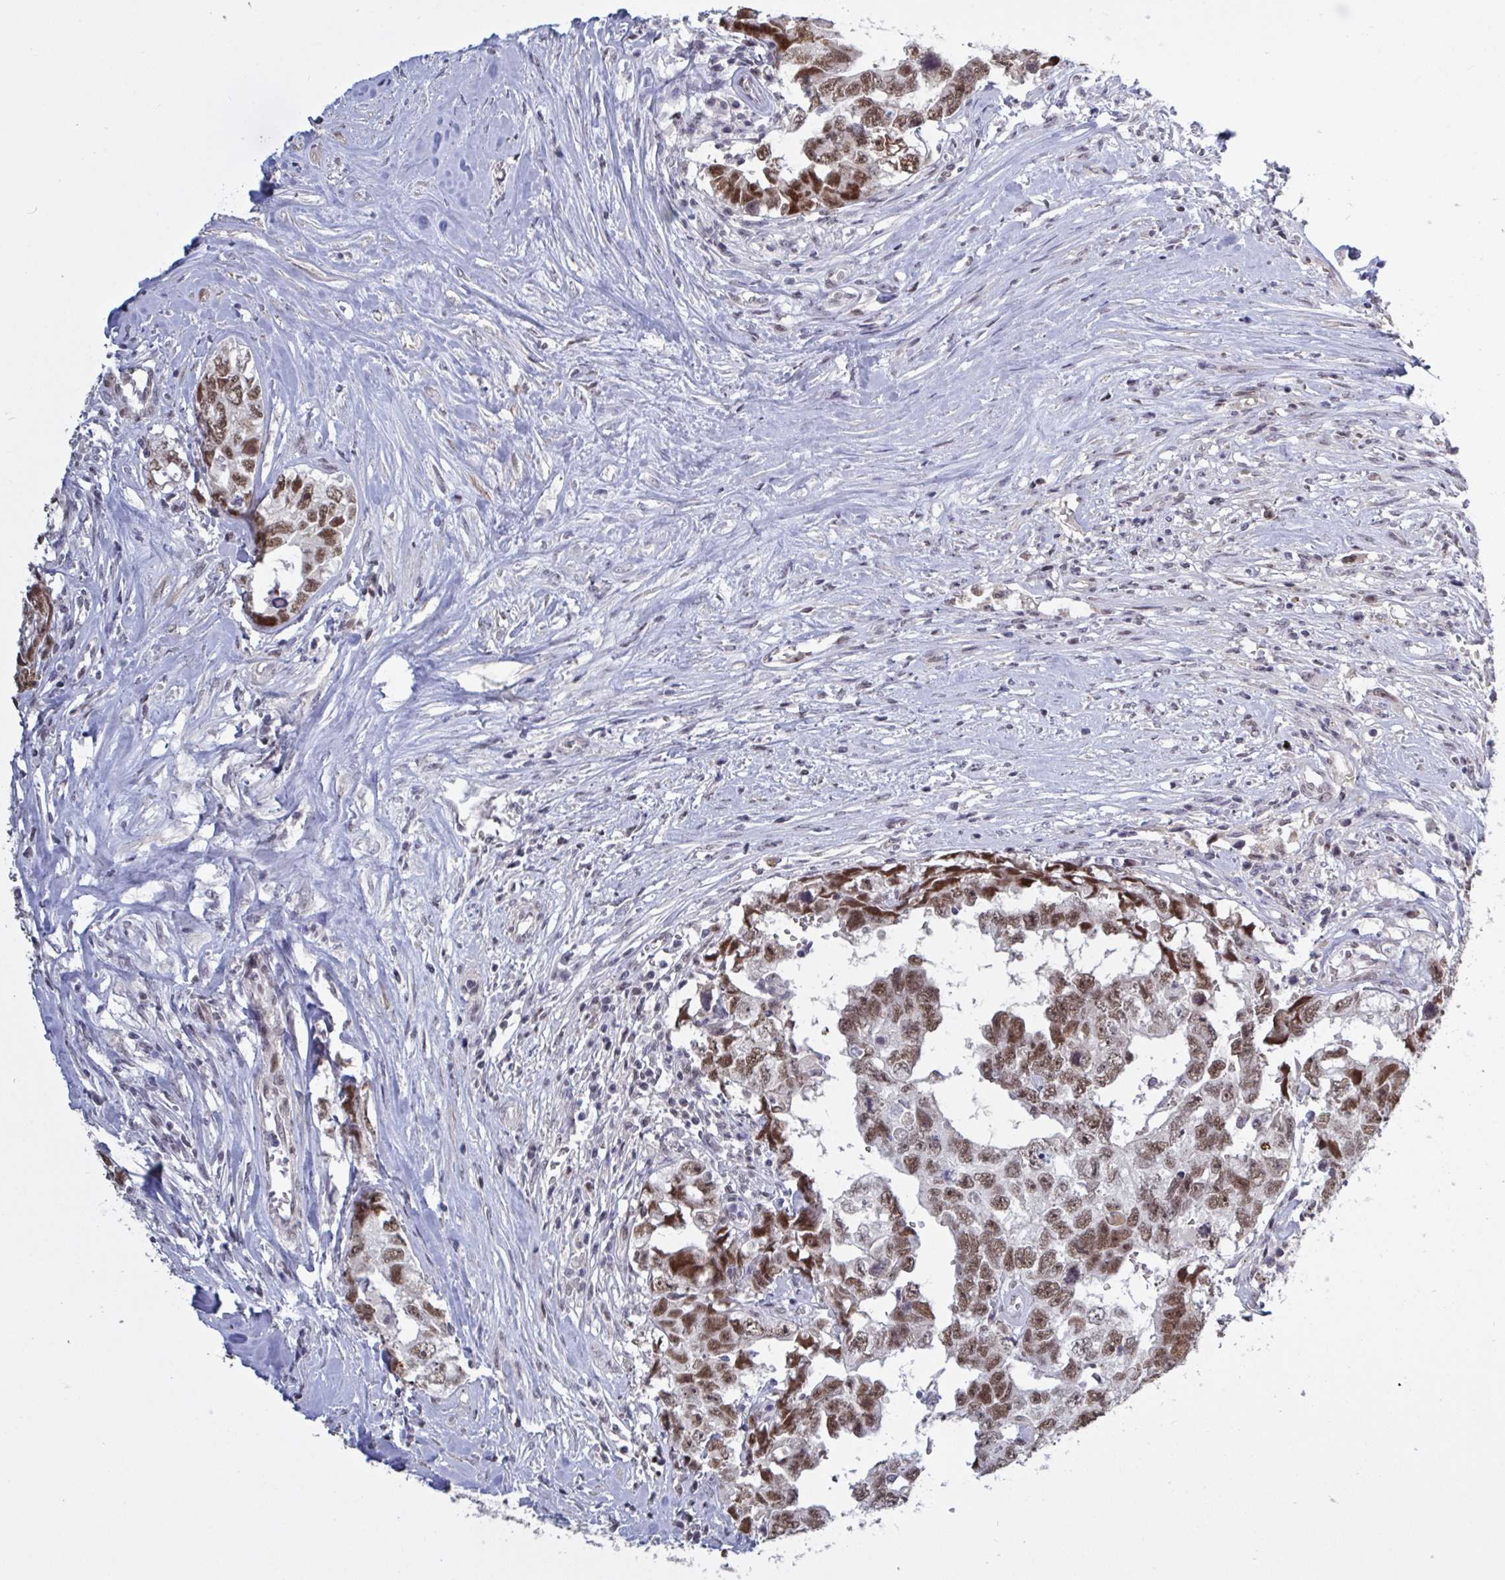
{"staining": {"intensity": "moderate", "quantity": ">75%", "location": "nuclear"}, "tissue": "testis cancer", "cell_type": "Tumor cells", "image_type": "cancer", "snomed": [{"axis": "morphology", "description": "Carcinoma, Embryonal, NOS"}, {"axis": "topography", "description": "Testis"}], "caption": "An immunohistochemistry histopathology image of tumor tissue is shown. Protein staining in brown shows moderate nuclear positivity in embryonal carcinoma (testis) within tumor cells.", "gene": "BCL7B", "patient": {"sex": "male", "age": 22}}